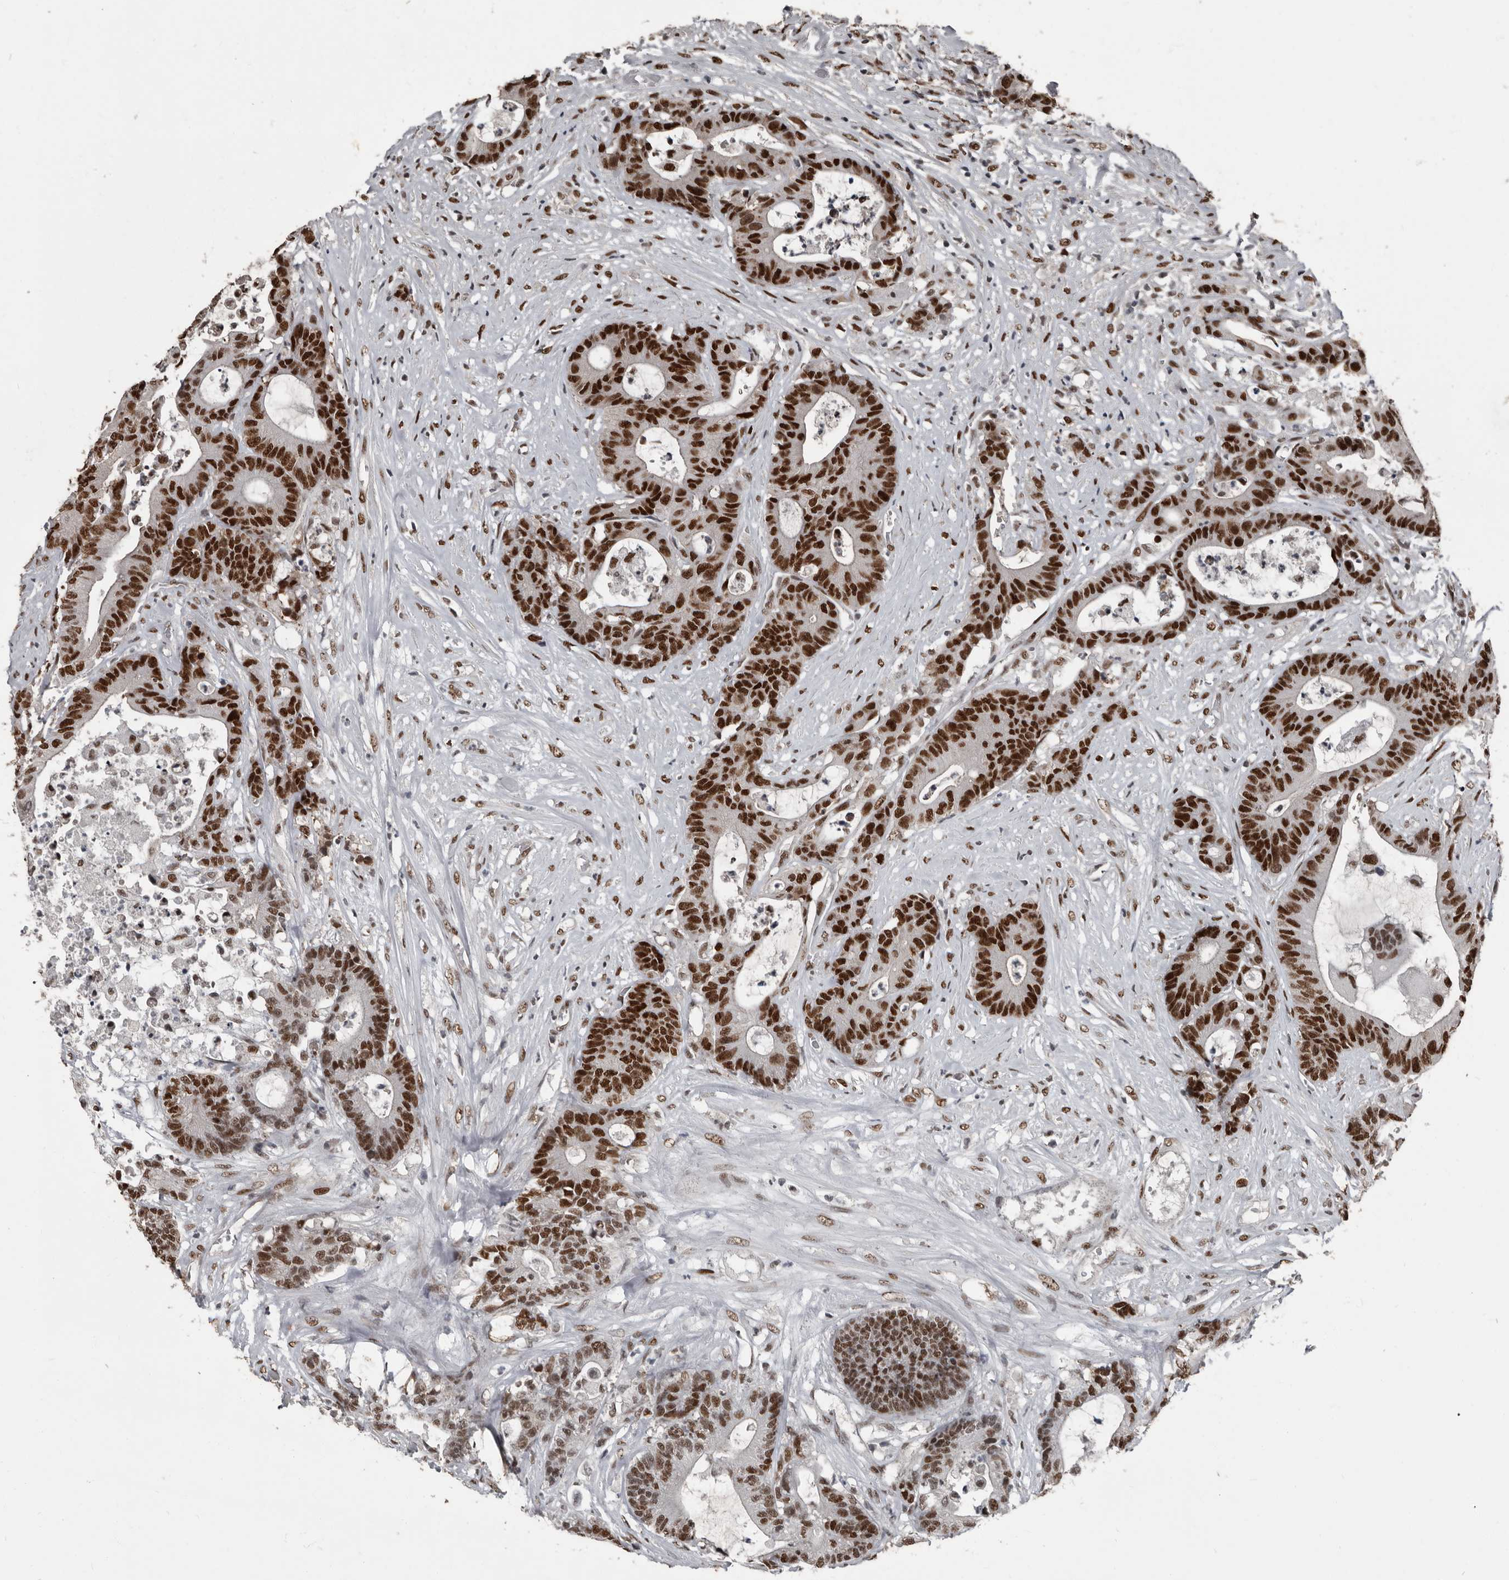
{"staining": {"intensity": "strong", "quantity": ">75%", "location": "nuclear"}, "tissue": "colorectal cancer", "cell_type": "Tumor cells", "image_type": "cancer", "snomed": [{"axis": "morphology", "description": "Adenocarcinoma, NOS"}, {"axis": "topography", "description": "Colon"}], "caption": "DAB (3,3'-diaminobenzidine) immunohistochemical staining of human colorectal adenocarcinoma displays strong nuclear protein staining in about >75% of tumor cells.", "gene": "CHD1L", "patient": {"sex": "female", "age": 84}}